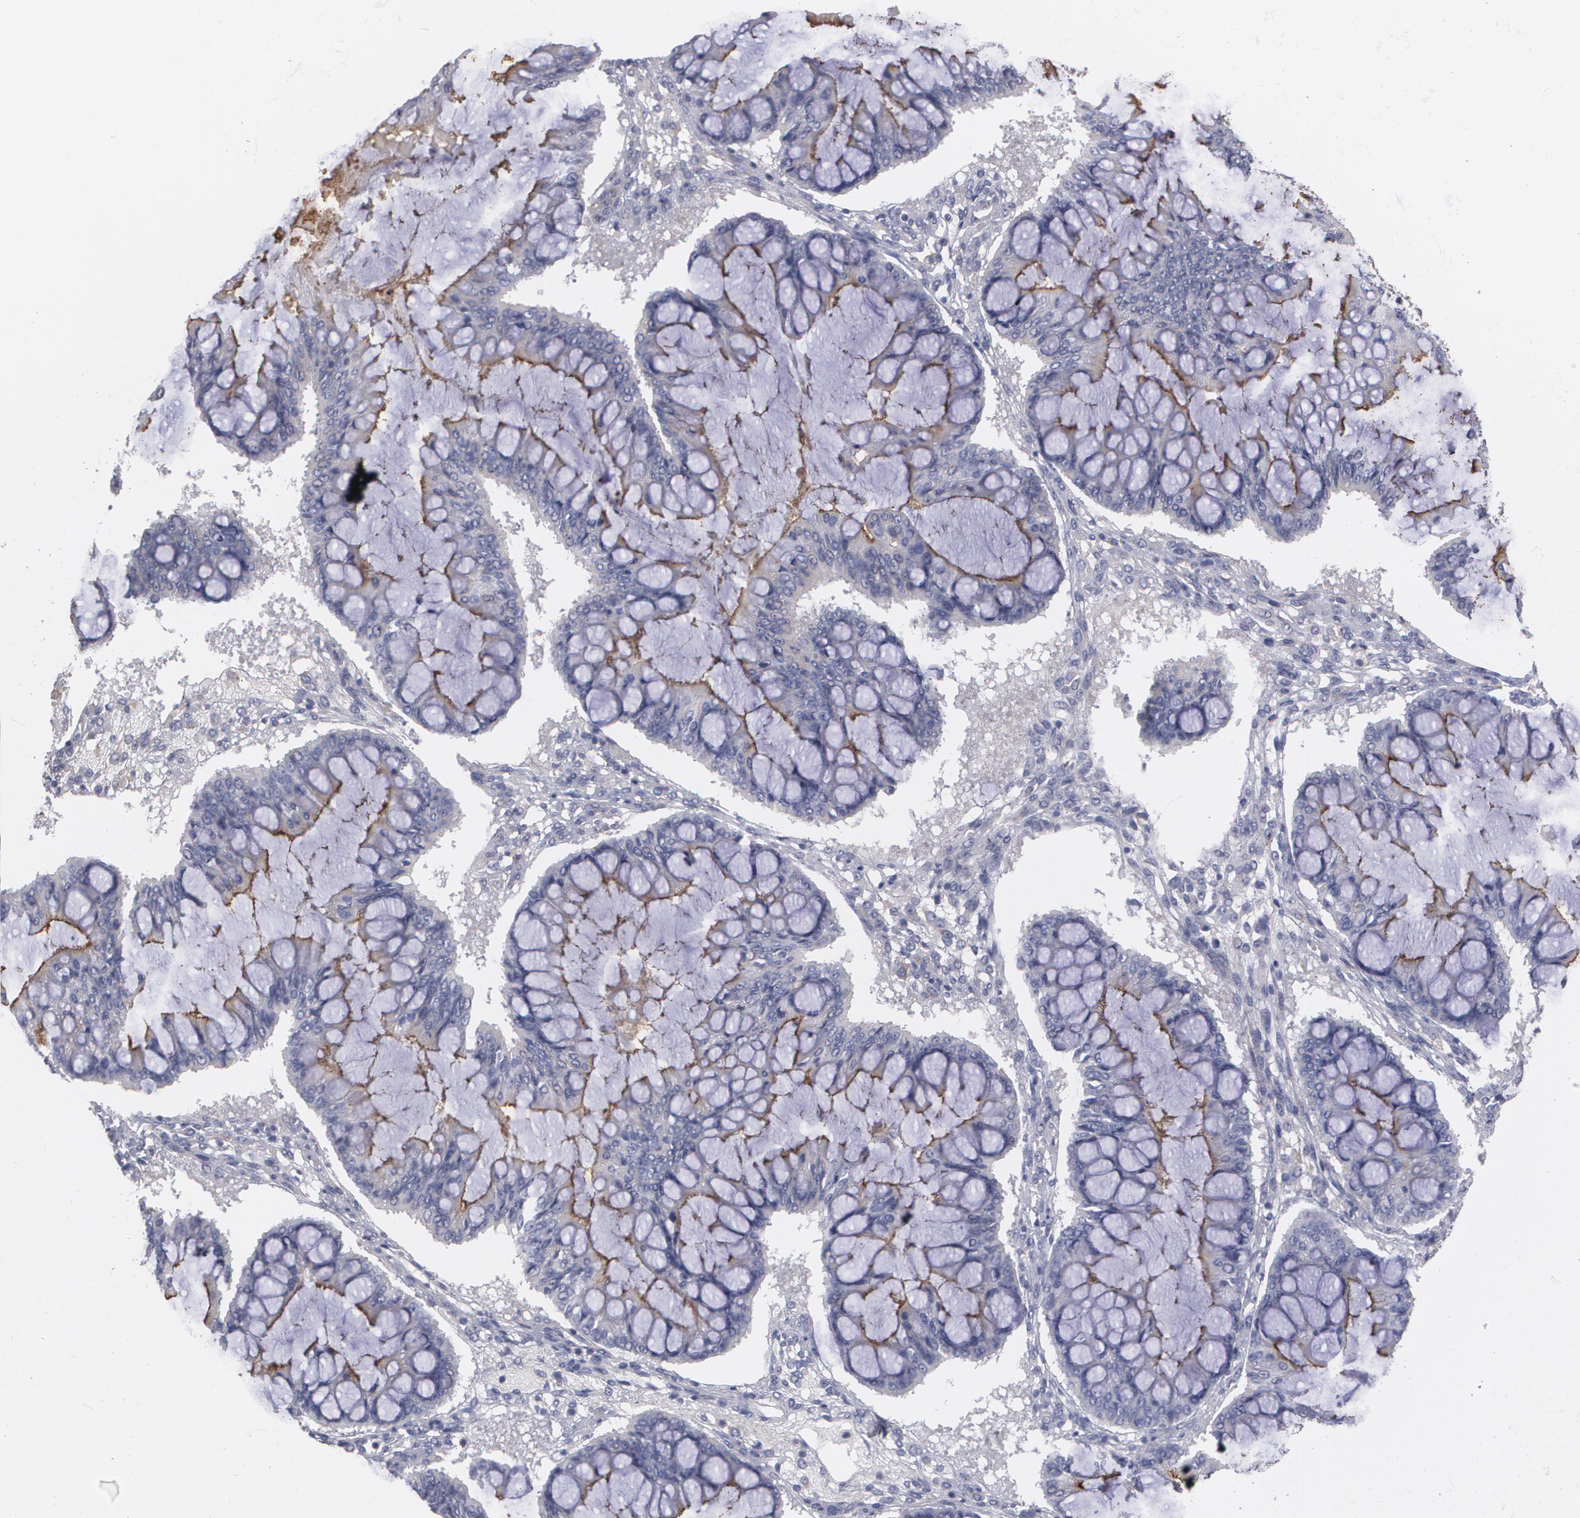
{"staining": {"intensity": "negative", "quantity": "none", "location": "none"}, "tissue": "ovarian cancer", "cell_type": "Tumor cells", "image_type": "cancer", "snomed": [{"axis": "morphology", "description": "Cystadenocarcinoma, mucinous, NOS"}, {"axis": "topography", "description": "Ovary"}], "caption": "This is an immunohistochemistry image of human mucinous cystadenocarcinoma (ovarian). There is no staining in tumor cells.", "gene": "FBLN1", "patient": {"sex": "female", "age": 73}}